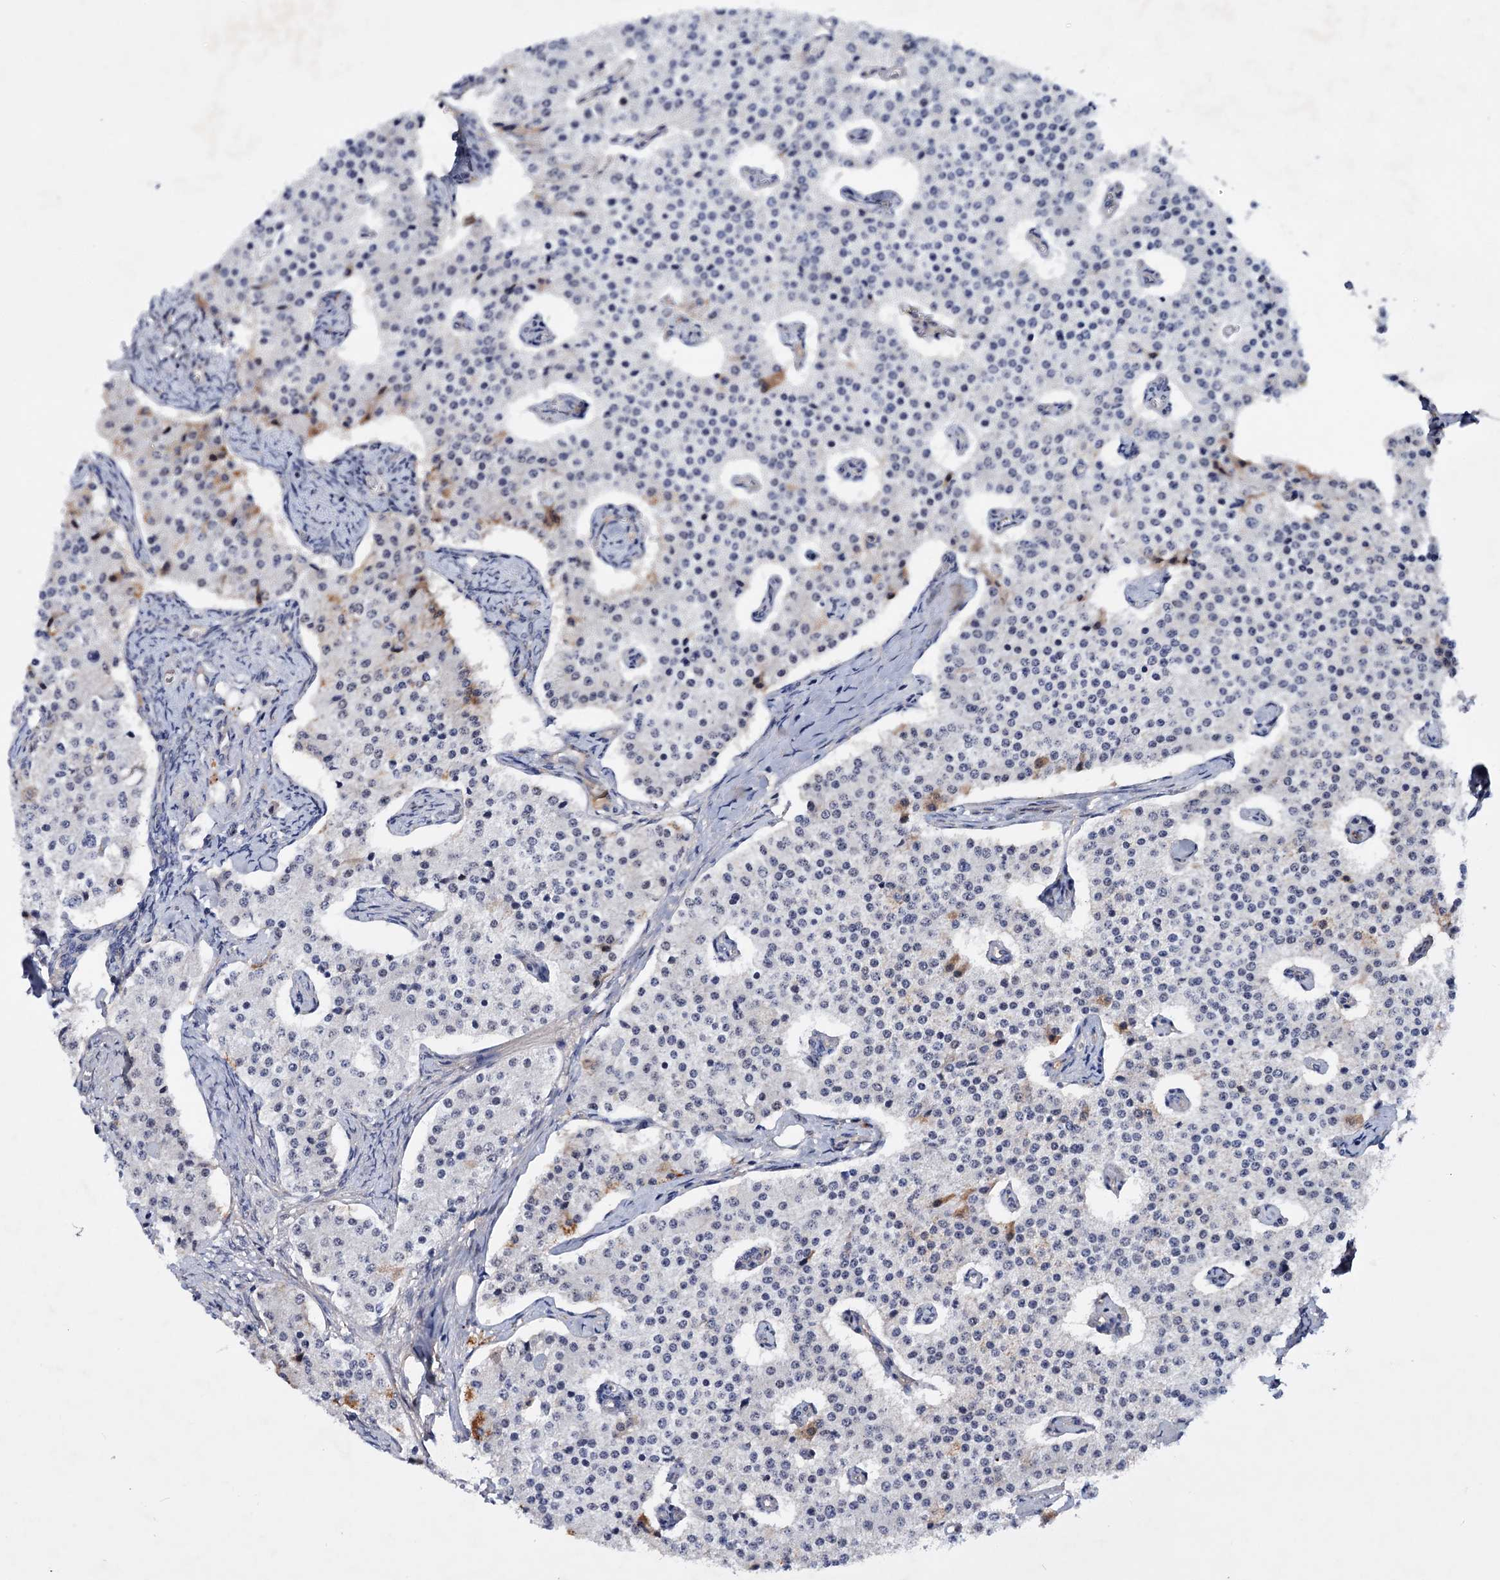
{"staining": {"intensity": "moderate", "quantity": "<25%", "location": "cytoplasmic/membranous"}, "tissue": "carcinoid", "cell_type": "Tumor cells", "image_type": "cancer", "snomed": [{"axis": "morphology", "description": "Carcinoid, malignant, NOS"}, {"axis": "topography", "description": "Colon"}], "caption": "Carcinoid (malignant) was stained to show a protein in brown. There is low levels of moderate cytoplasmic/membranous expression in about <25% of tumor cells.", "gene": "TBC1D12", "patient": {"sex": "female", "age": 52}}